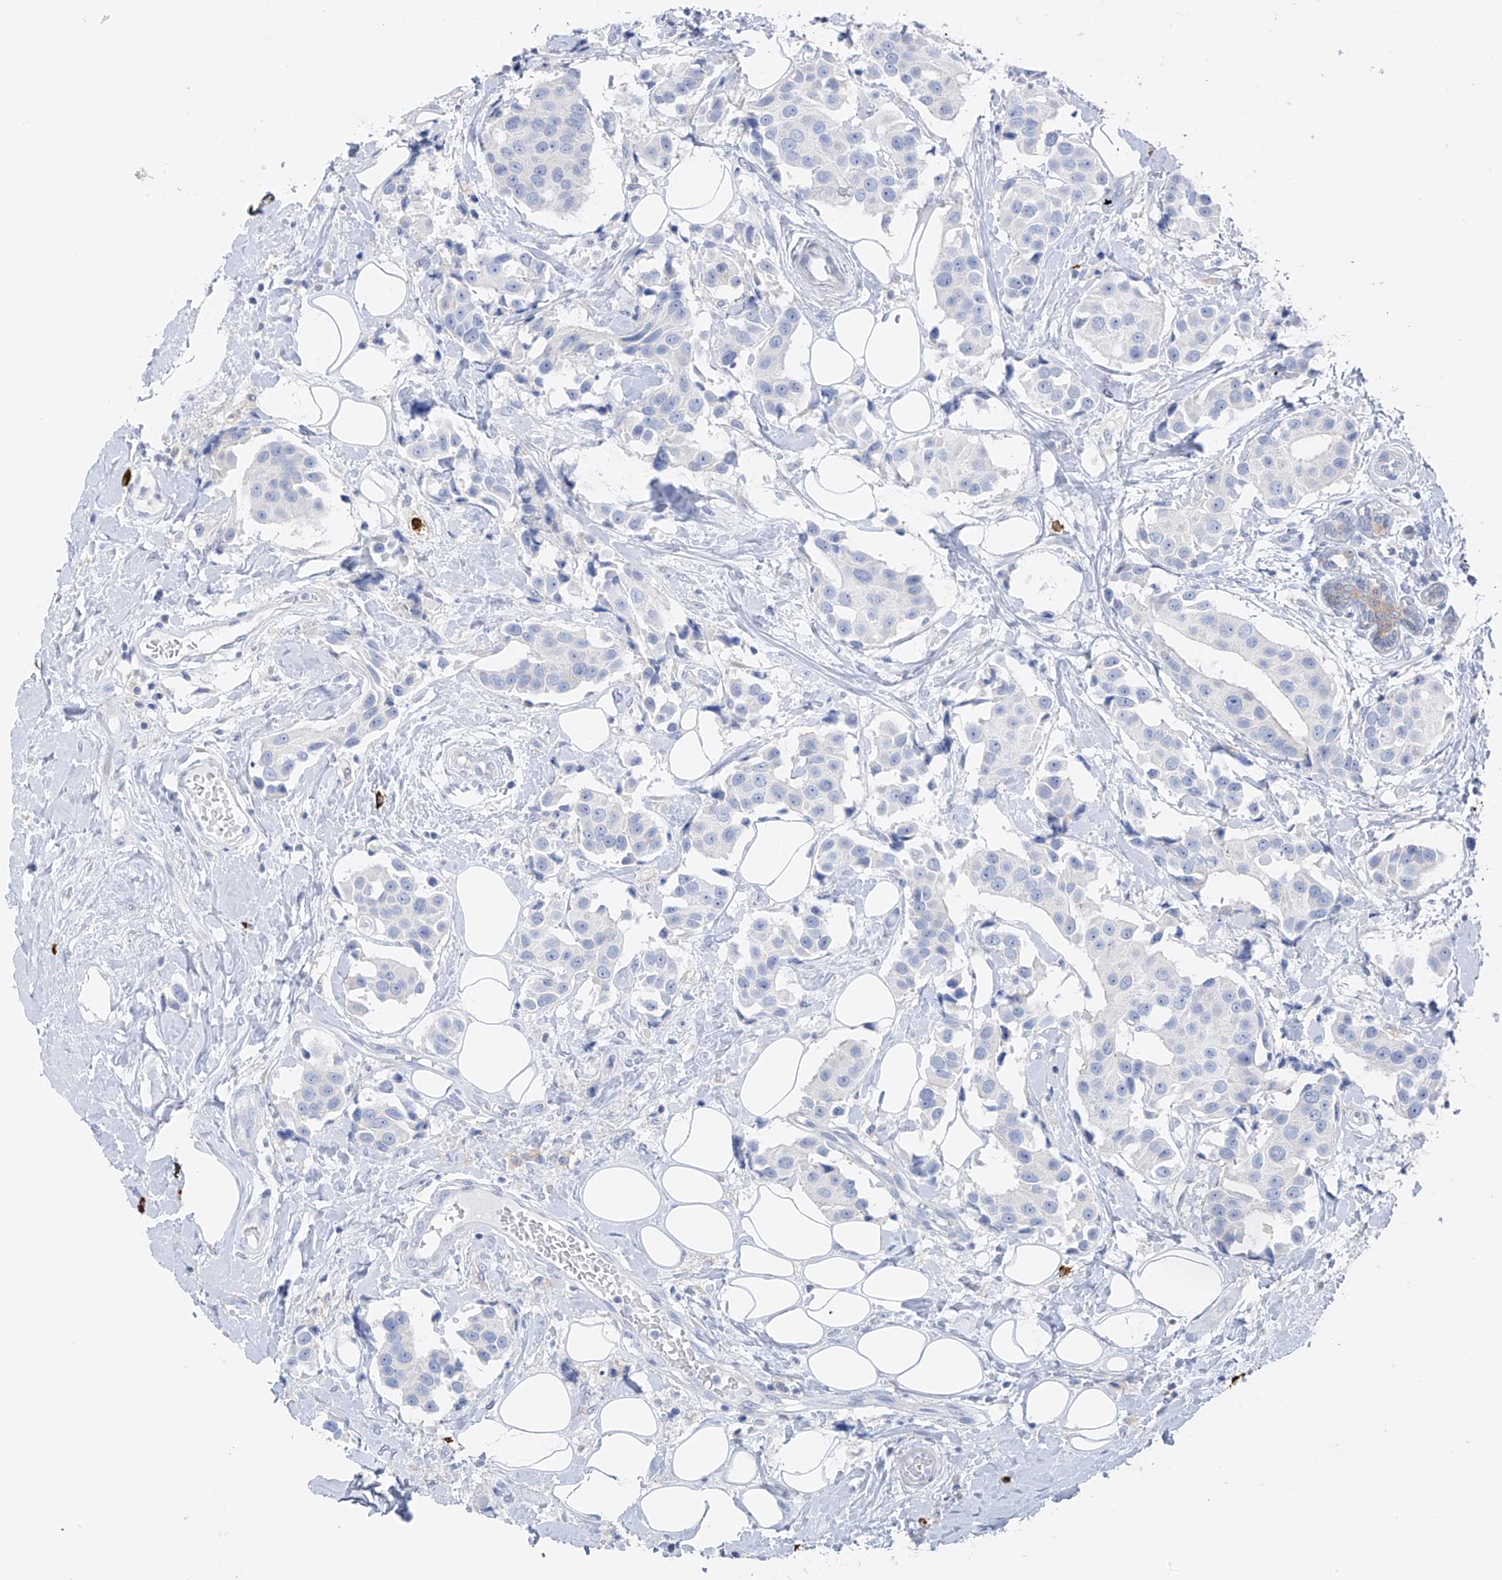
{"staining": {"intensity": "negative", "quantity": "none", "location": "none"}, "tissue": "breast cancer", "cell_type": "Tumor cells", "image_type": "cancer", "snomed": [{"axis": "morphology", "description": "Normal tissue, NOS"}, {"axis": "morphology", "description": "Duct carcinoma"}, {"axis": "topography", "description": "Breast"}], "caption": "Immunohistochemistry of breast invasive ductal carcinoma displays no positivity in tumor cells. Nuclei are stained in blue.", "gene": "POMGNT2", "patient": {"sex": "female", "age": 39}}